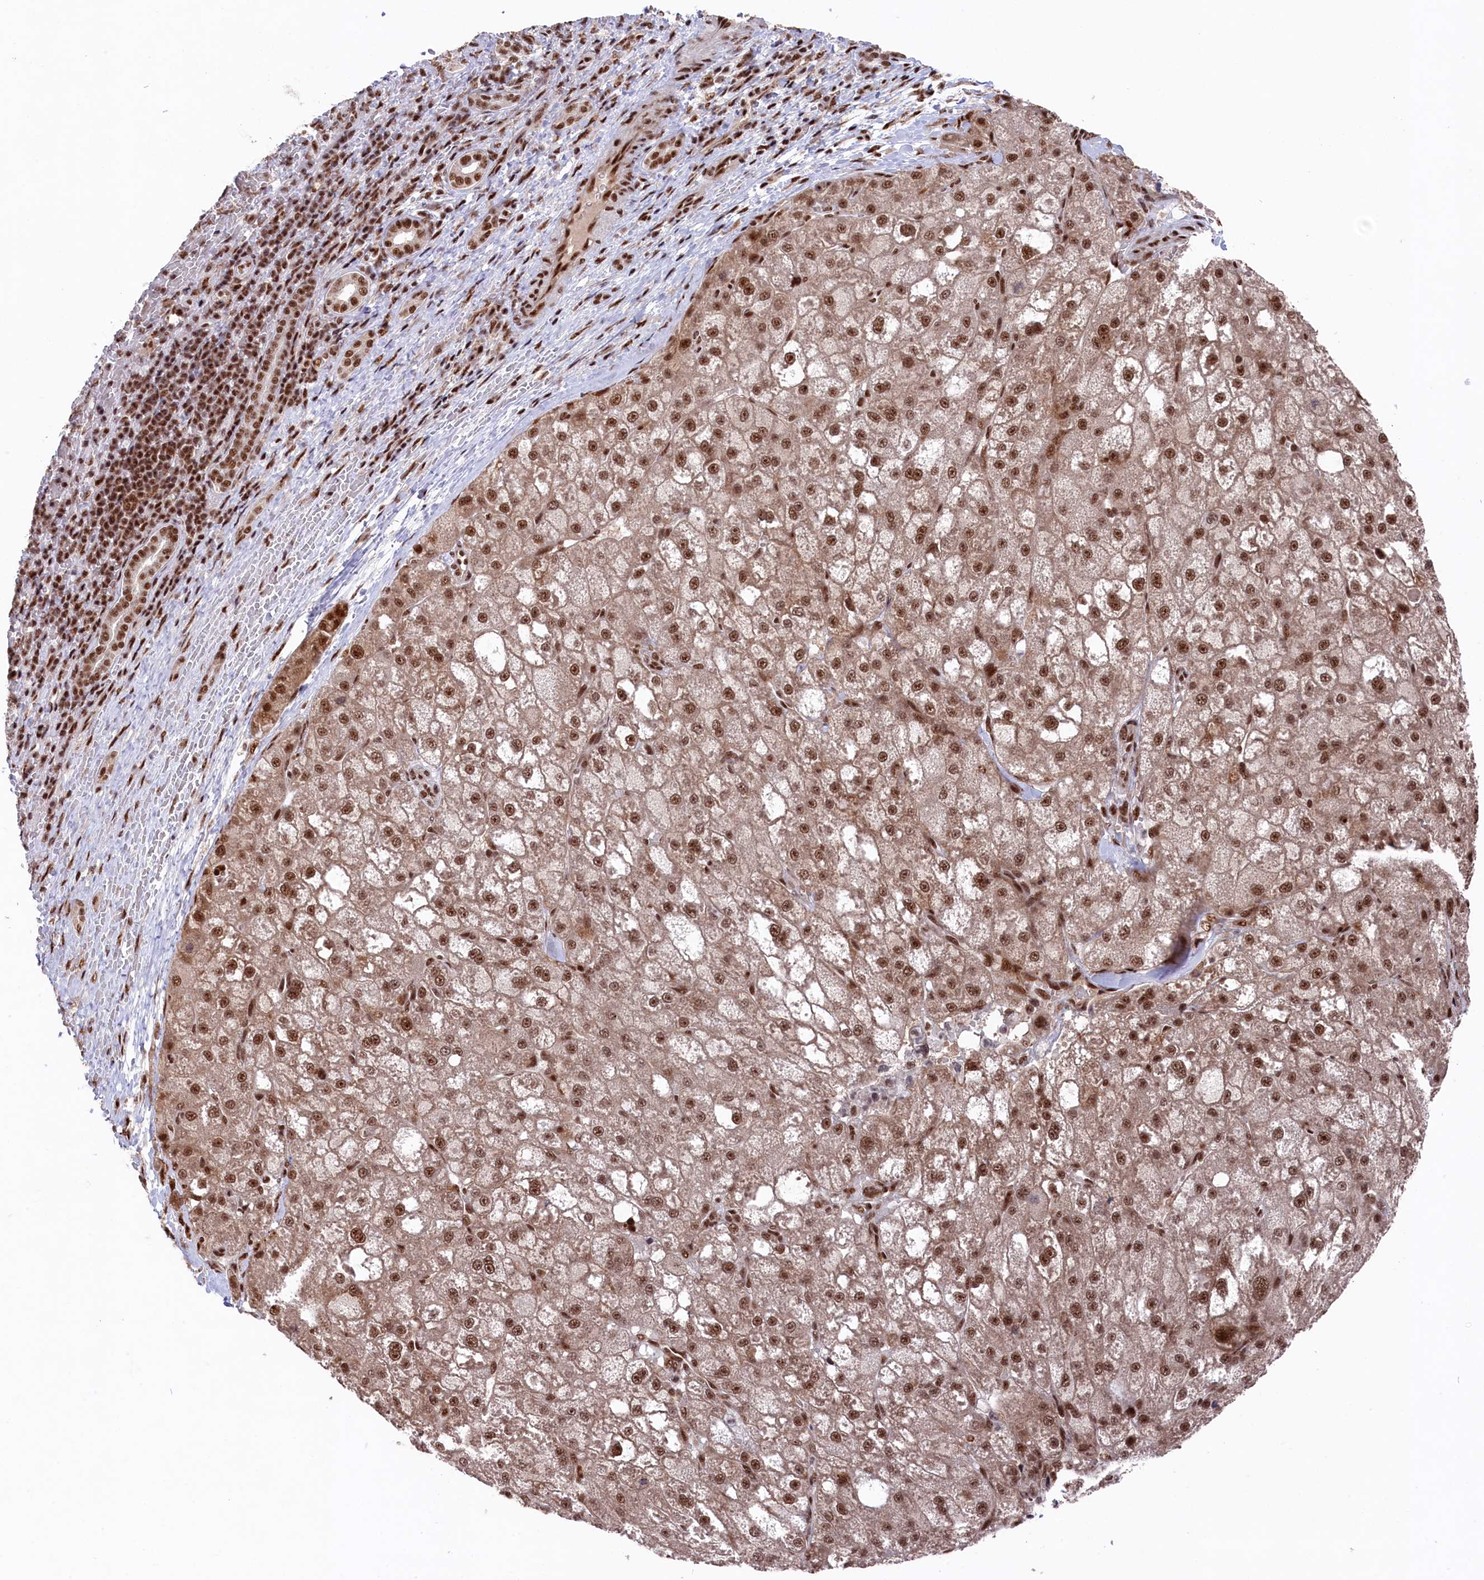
{"staining": {"intensity": "moderate", "quantity": ">75%", "location": "nuclear"}, "tissue": "liver cancer", "cell_type": "Tumor cells", "image_type": "cancer", "snomed": [{"axis": "morphology", "description": "Normal tissue, NOS"}, {"axis": "morphology", "description": "Carcinoma, Hepatocellular, NOS"}, {"axis": "topography", "description": "Liver"}], "caption": "High-power microscopy captured an IHC photomicrograph of liver cancer (hepatocellular carcinoma), revealing moderate nuclear staining in about >75% of tumor cells. The protein of interest is shown in brown color, while the nuclei are stained blue.", "gene": "PRPF31", "patient": {"sex": "male", "age": 57}}